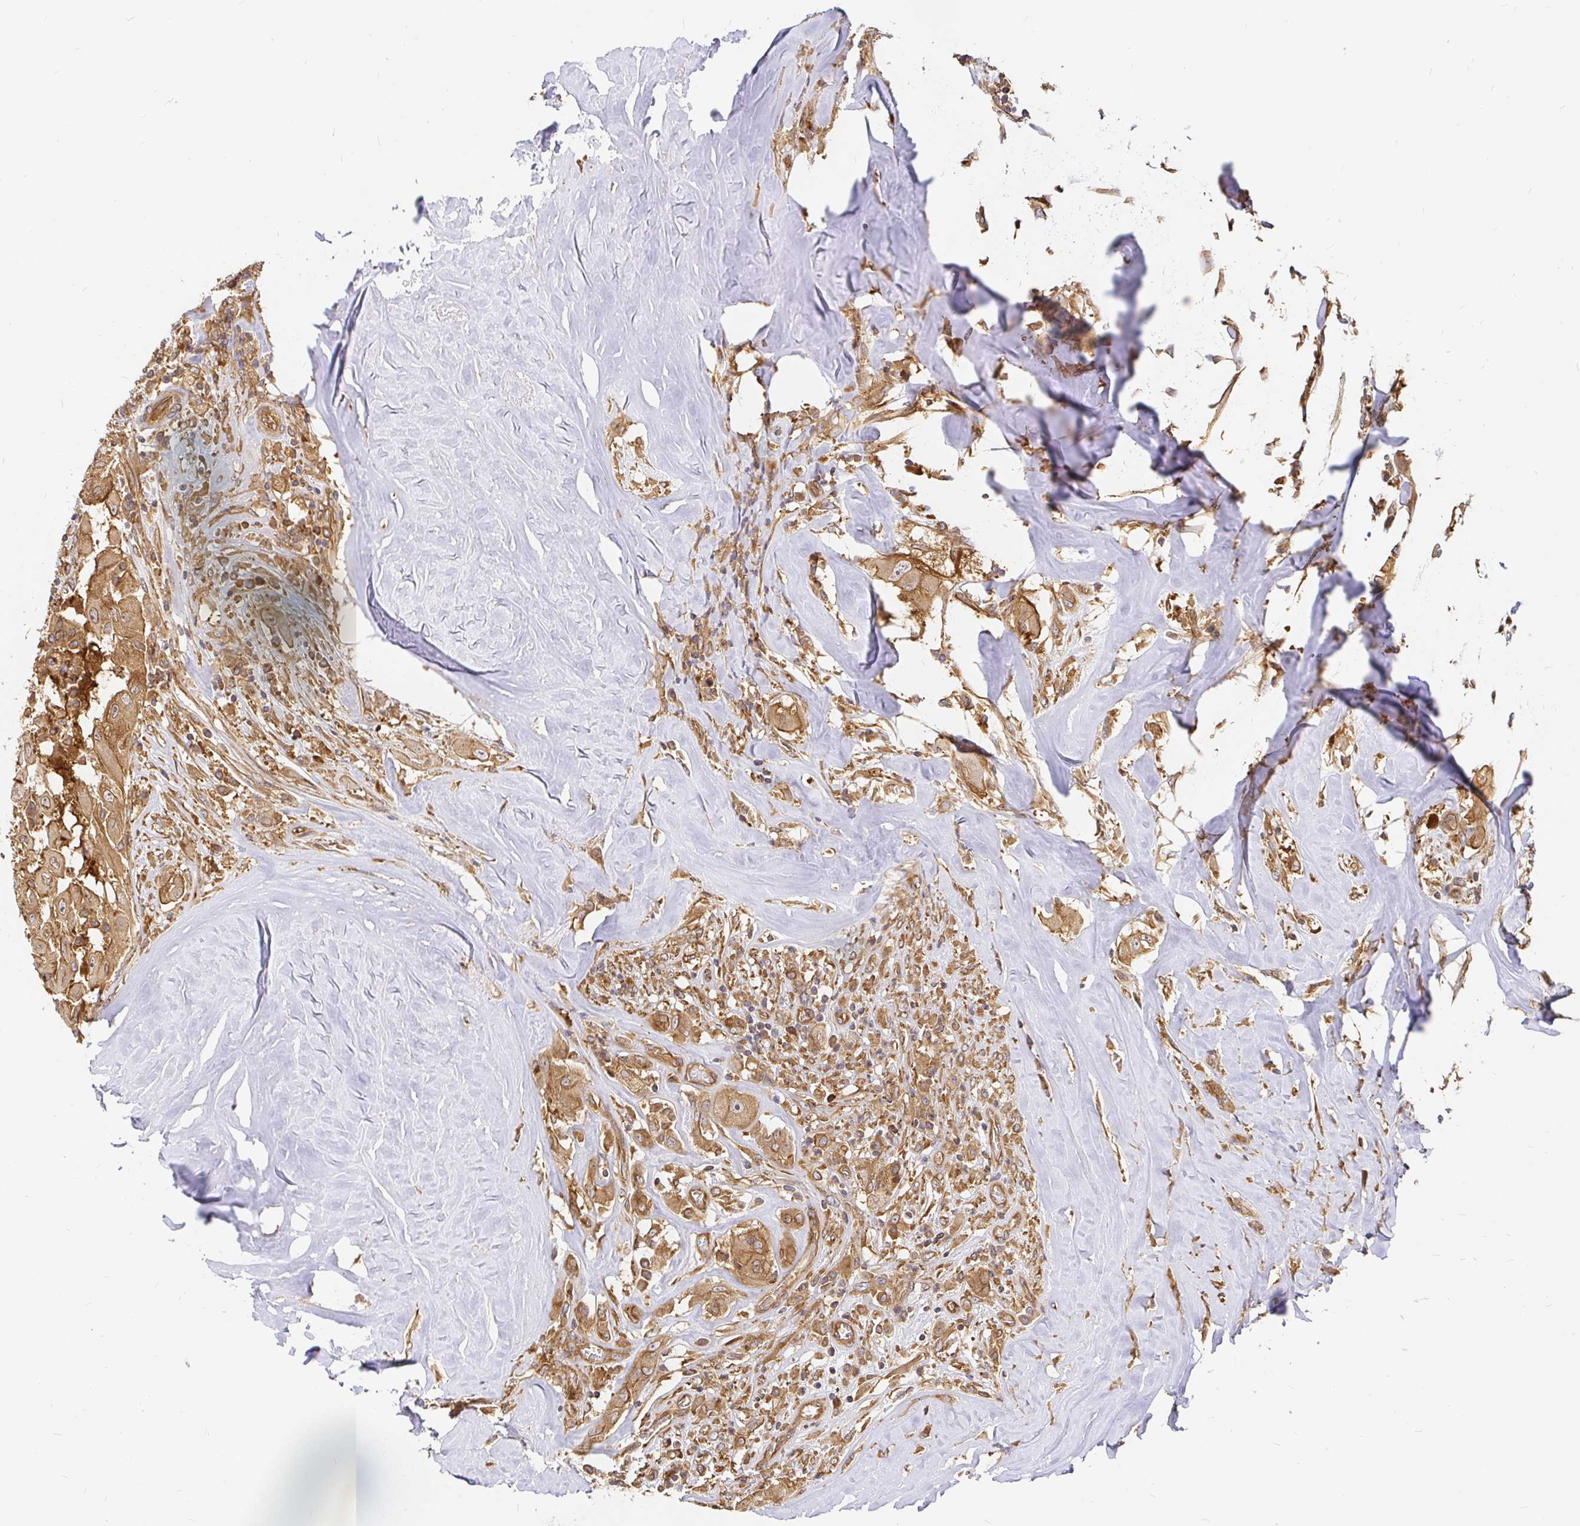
{"staining": {"intensity": "moderate", "quantity": ">75%", "location": "cytoplasmic/membranous"}, "tissue": "thyroid cancer", "cell_type": "Tumor cells", "image_type": "cancer", "snomed": [{"axis": "morphology", "description": "Normal tissue, NOS"}, {"axis": "morphology", "description": "Papillary adenocarcinoma, NOS"}, {"axis": "topography", "description": "Thyroid gland"}], "caption": "DAB (3,3'-diaminobenzidine) immunohistochemical staining of human thyroid papillary adenocarcinoma demonstrates moderate cytoplasmic/membranous protein positivity in about >75% of tumor cells. (DAB = brown stain, brightfield microscopy at high magnification).", "gene": "KIF5B", "patient": {"sex": "female", "age": 59}}